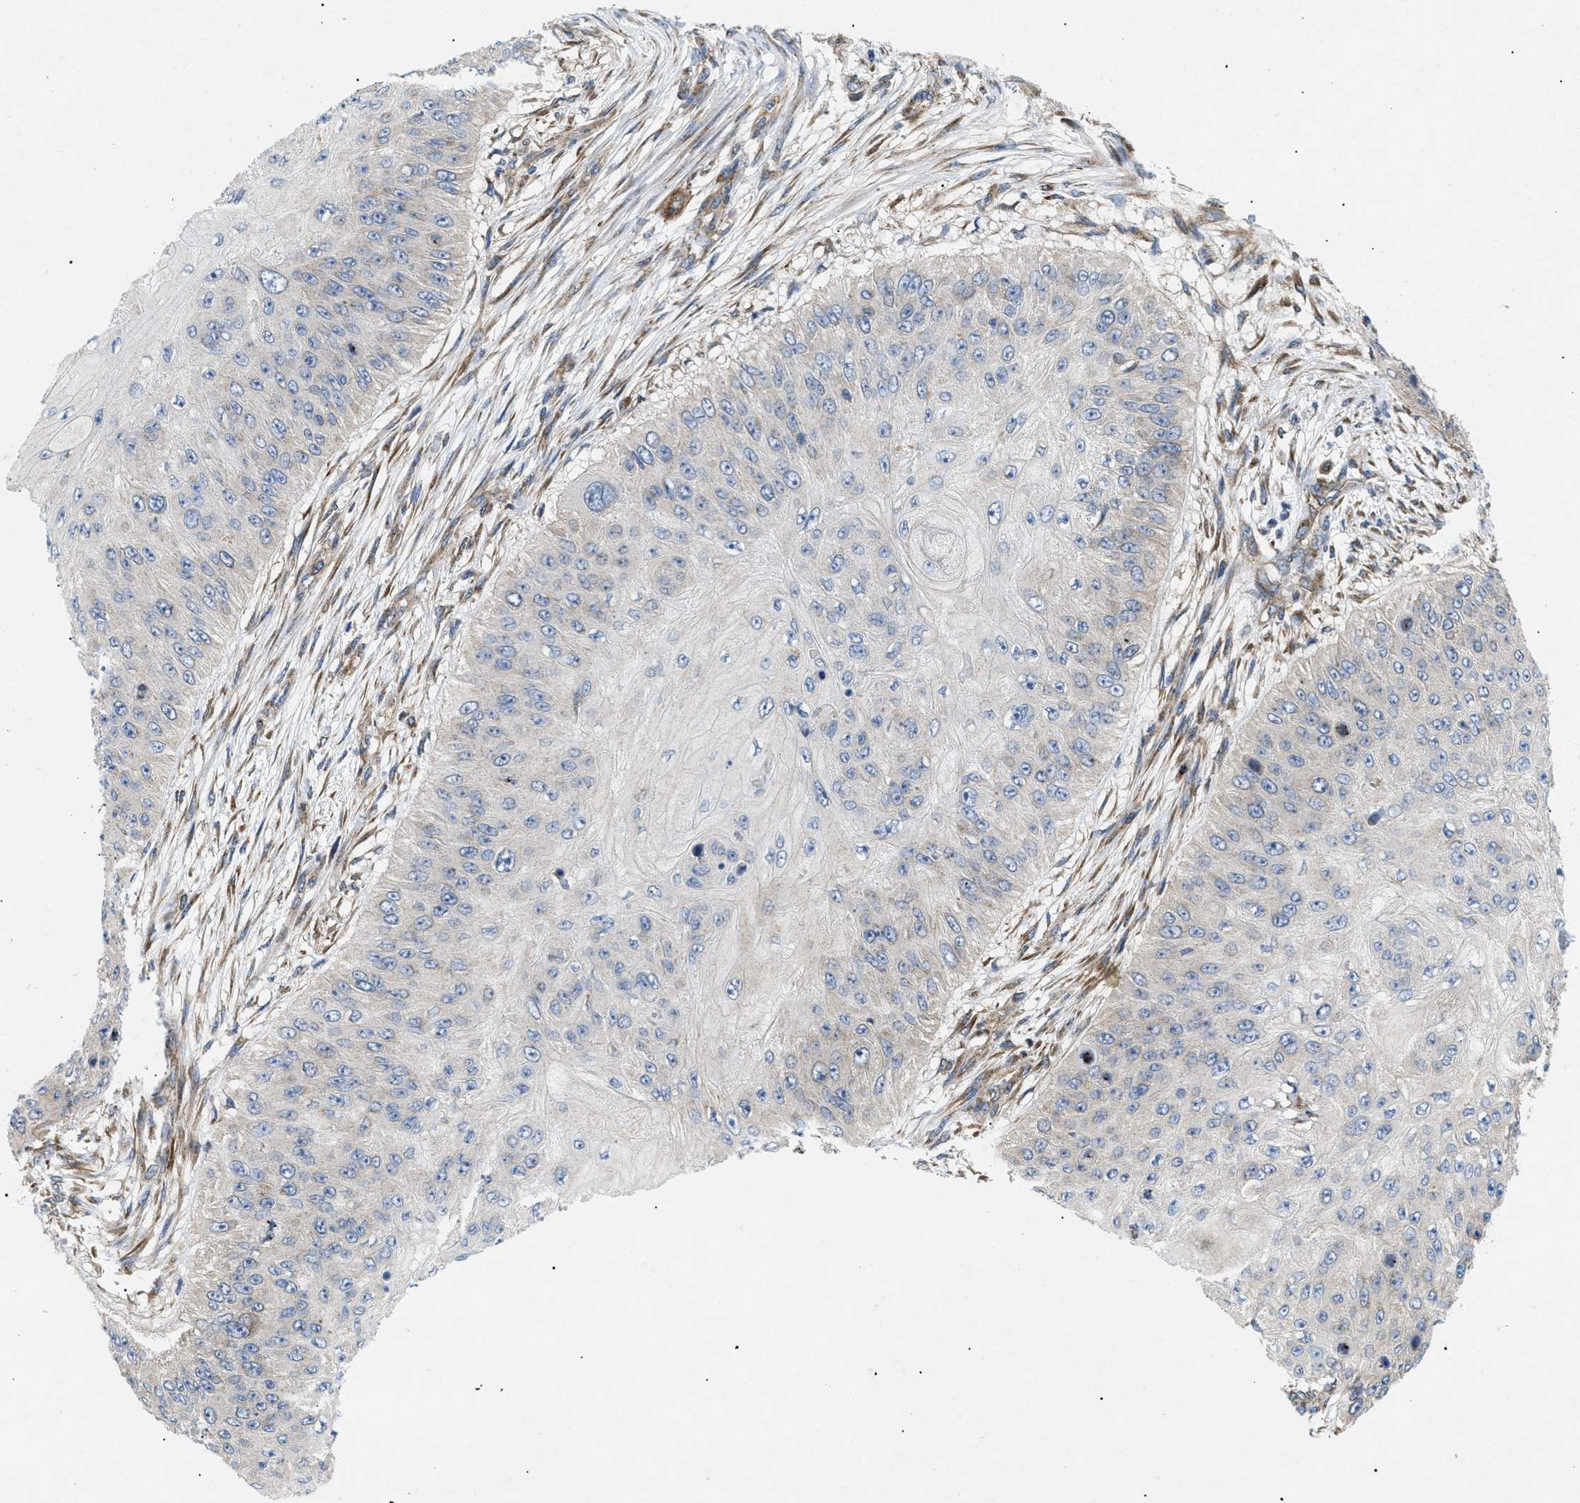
{"staining": {"intensity": "negative", "quantity": "none", "location": "none"}, "tissue": "skin cancer", "cell_type": "Tumor cells", "image_type": "cancer", "snomed": [{"axis": "morphology", "description": "Squamous cell carcinoma, NOS"}, {"axis": "topography", "description": "Skin"}], "caption": "Immunohistochemistry (IHC) of human squamous cell carcinoma (skin) exhibits no expression in tumor cells.", "gene": "DCTN4", "patient": {"sex": "female", "age": 80}}